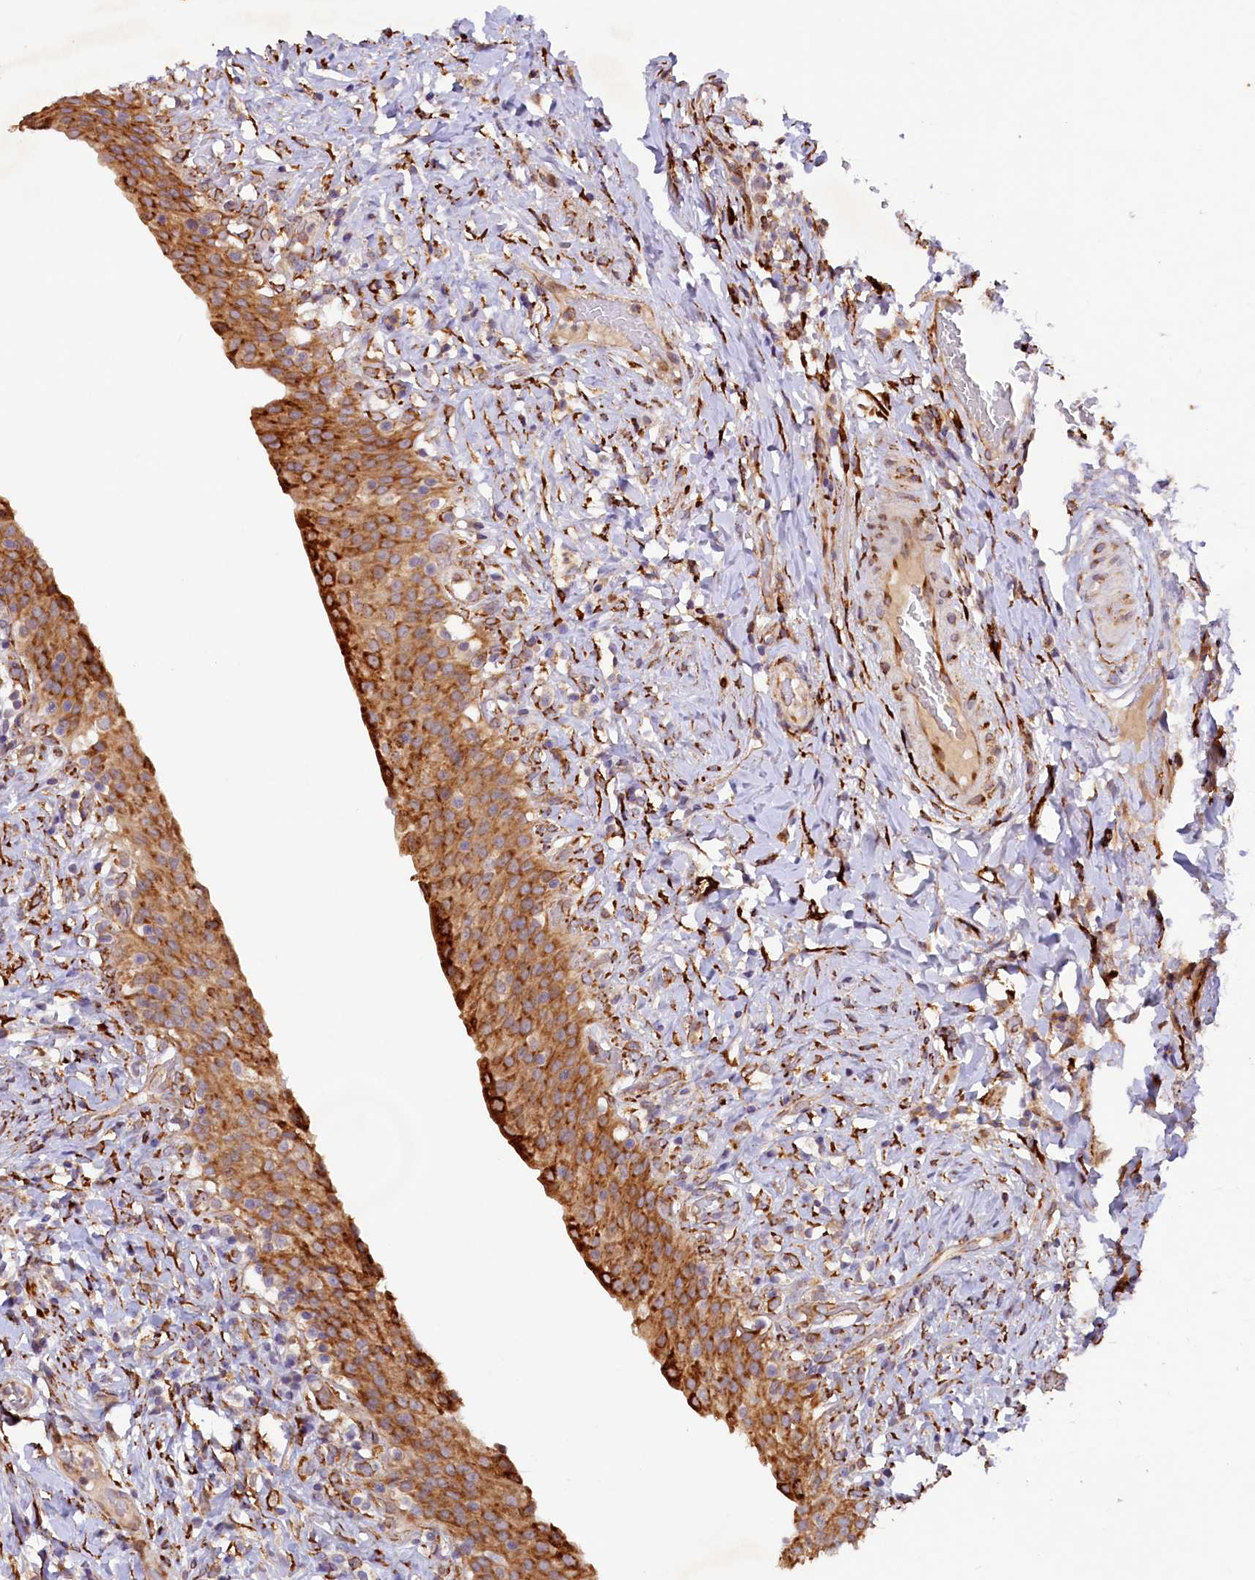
{"staining": {"intensity": "strong", "quantity": ">75%", "location": "cytoplasmic/membranous"}, "tissue": "urinary bladder", "cell_type": "Urothelial cells", "image_type": "normal", "snomed": [{"axis": "morphology", "description": "Normal tissue, NOS"}, {"axis": "morphology", "description": "Inflammation, NOS"}, {"axis": "topography", "description": "Urinary bladder"}], "caption": "Strong cytoplasmic/membranous staining is present in approximately >75% of urothelial cells in benign urinary bladder. (Brightfield microscopy of DAB IHC at high magnification).", "gene": "SSC5D", "patient": {"sex": "male", "age": 64}}